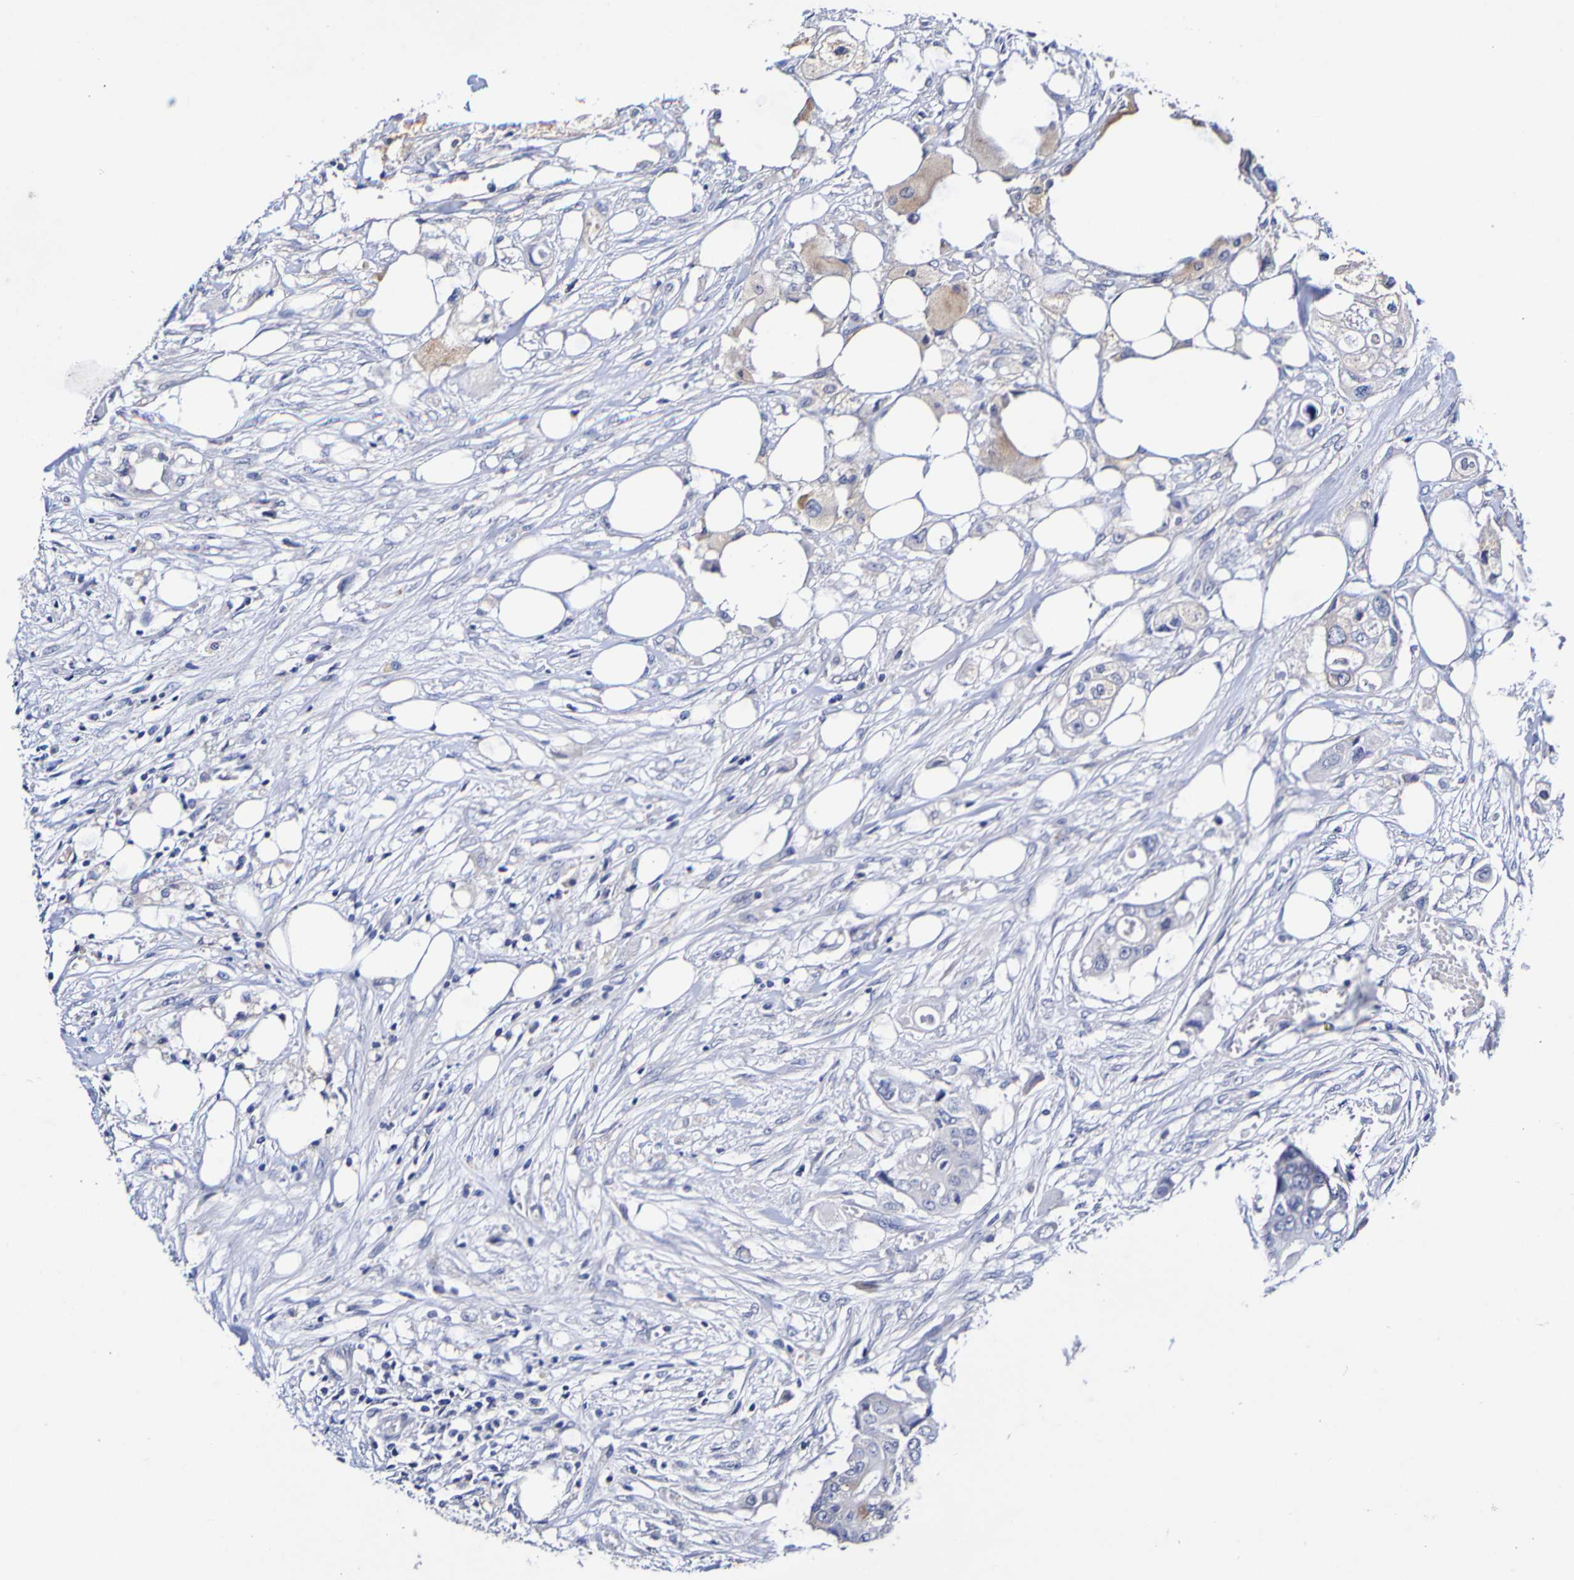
{"staining": {"intensity": "weak", "quantity": "<25%", "location": "cytoplasmic/membranous"}, "tissue": "colorectal cancer", "cell_type": "Tumor cells", "image_type": "cancer", "snomed": [{"axis": "morphology", "description": "Adenocarcinoma, NOS"}, {"axis": "topography", "description": "Colon"}], "caption": "This is an immunohistochemistry image of colorectal cancer (adenocarcinoma). There is no staining in tumor cells.", "gene": "ACVR1C", "patient": {"sex": "female", "age": 57}}